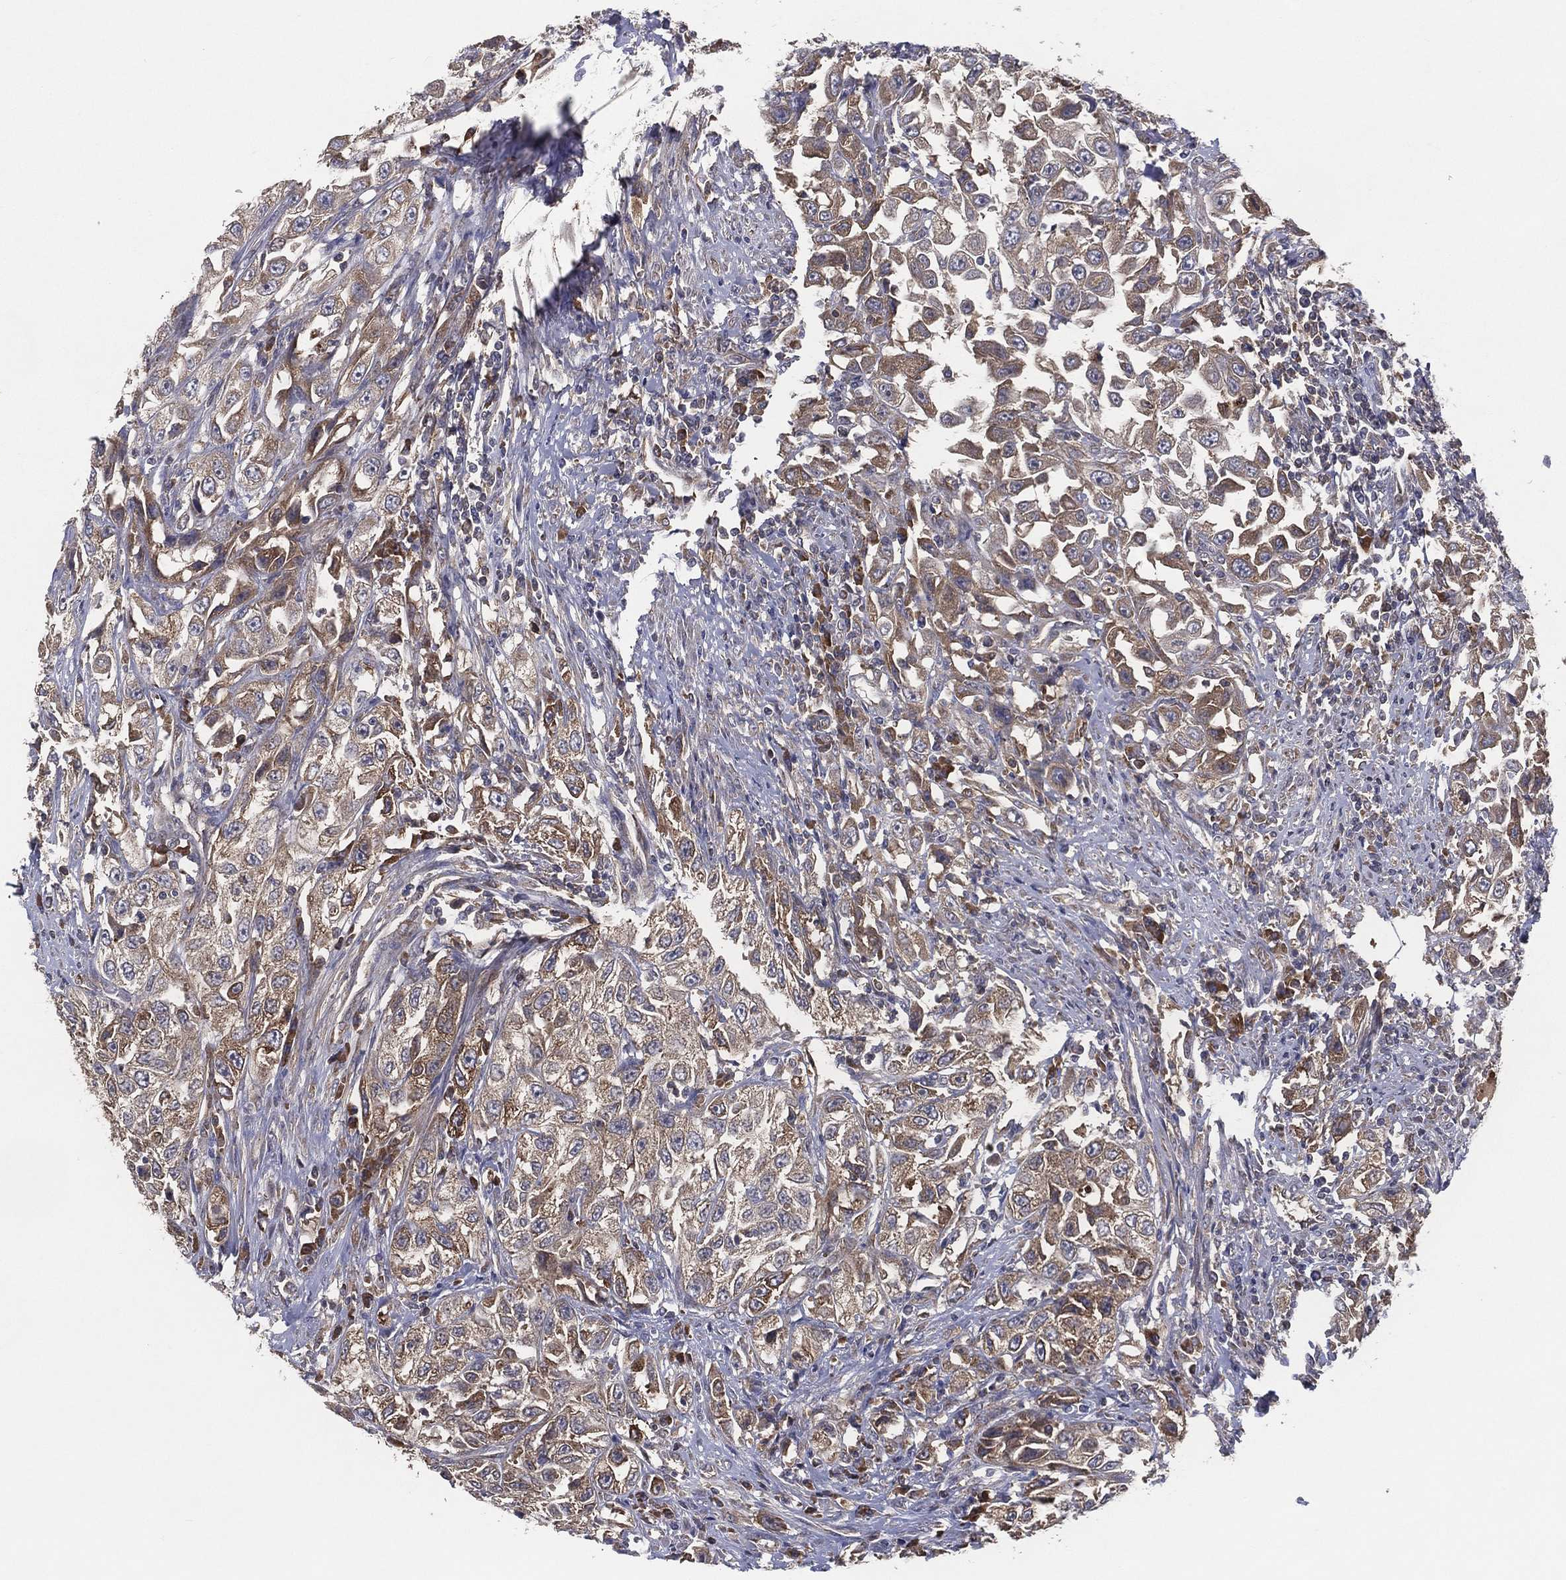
{"staining": {"intensity": "moderate", "quantity": ">75%", "location": "cytoplasmic/membranous"}, "tissue": "urothelial cancer", "cell_type": "Tumor cells", "image_type": "cancer", "snomed": [{"axis": "morphology", "description": "Urothelial carcinoma, High grade"}, {"axis": "topography", "description": "Urinary bladder"}], "caption": "Moderate cytoplasmic/membranous staining for a protein is identified in about >75% of tumor cells of urothelial cancer using immunohistochemistry (IHC).", "gene": "MT-ND1", "patient": {"sex": "female", "age": 56}}